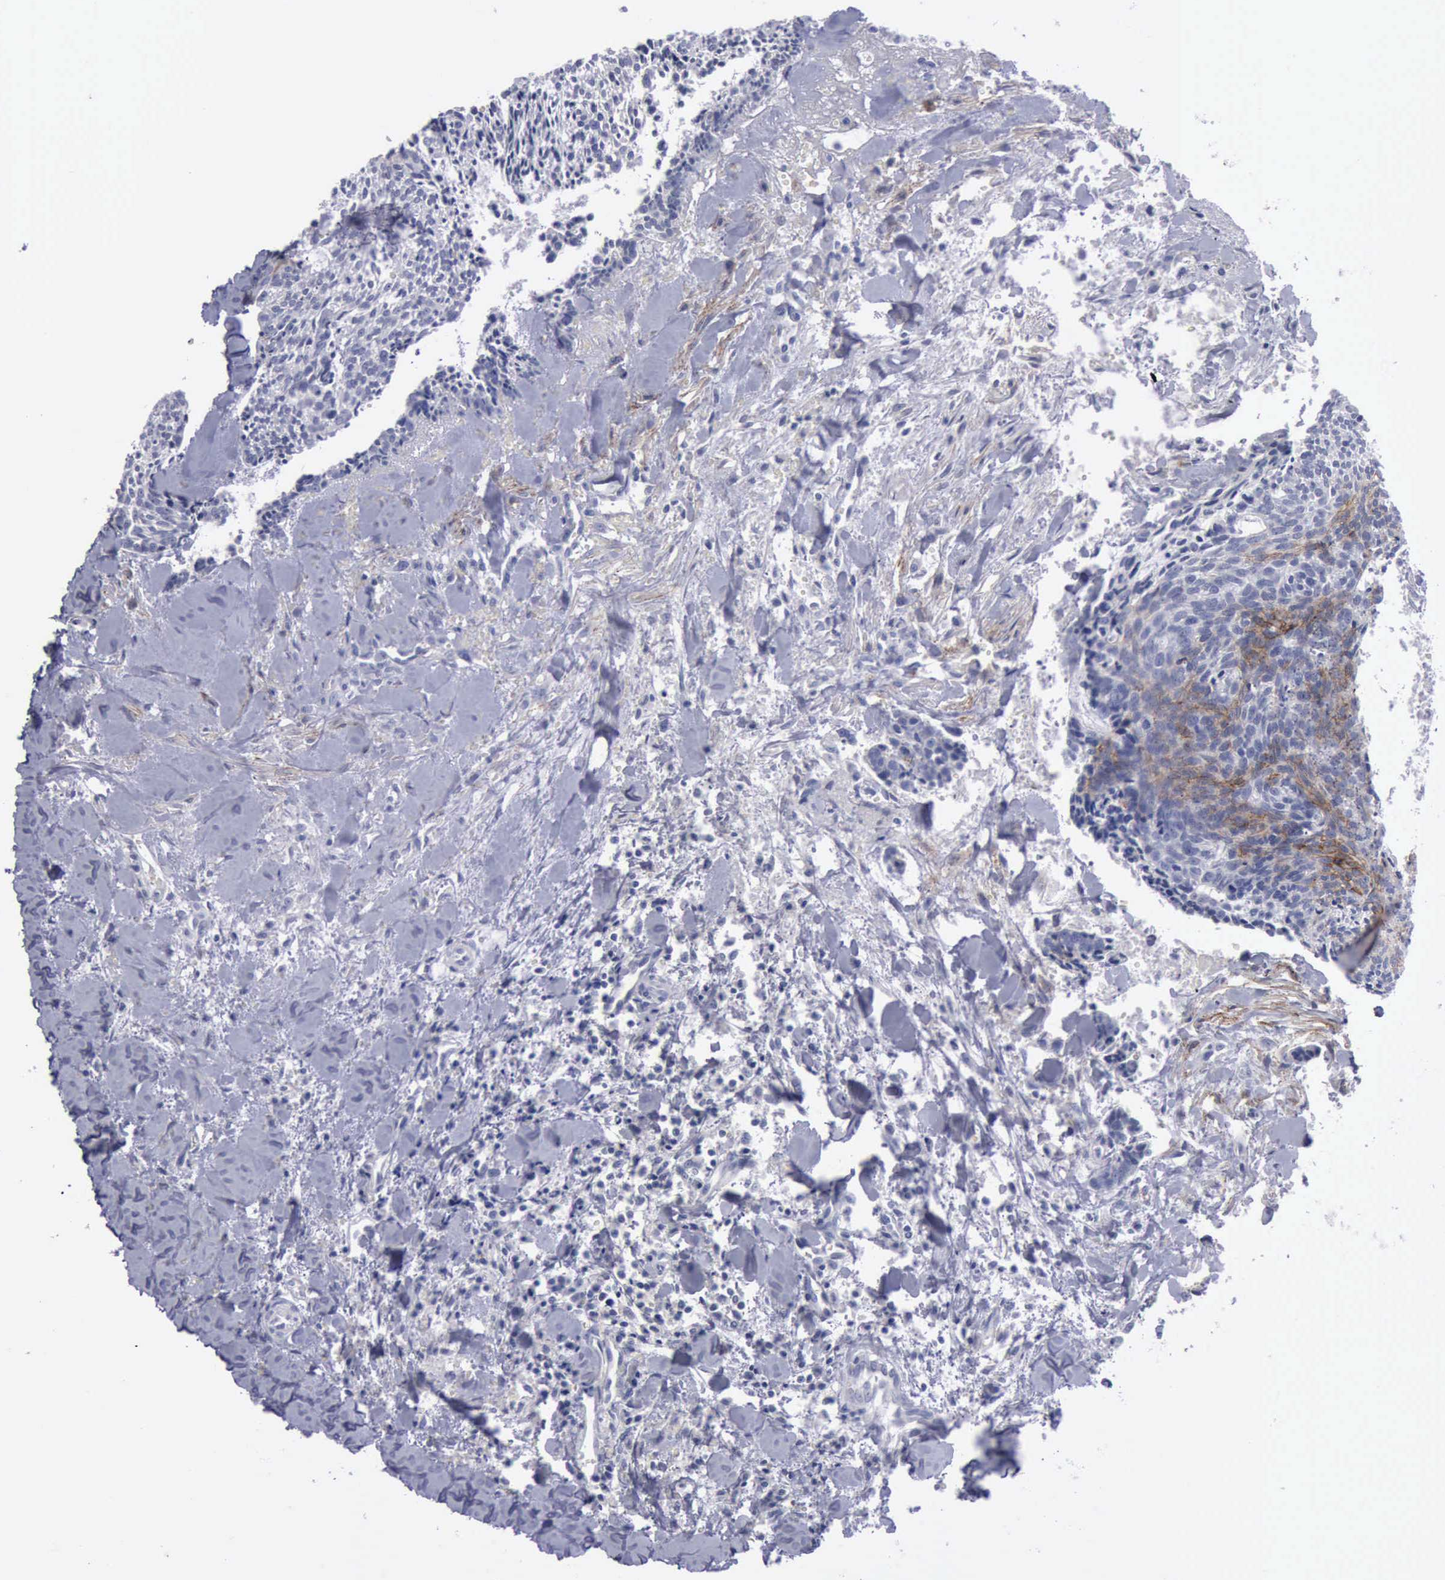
{"staining": {"intensity": "negative", "quantity": "none", "location": "none"}, "tissue": "head and neck cancer", "cell_type": "Tumor cells", "image_type": "cancer", "snomed": [{"axis": "morphology", "description": "Squamous cell carcinoma, NOS"}, {"axis": "topography", "description": "Salivary gland"}, {"axis": "topography", "description": "Head-Neck"}], "caption": "Head and neck cancer was stained to show a protein in brown. There is no significant positivity in tumor cells. Brightfield microscopy of IHC stained with DAB (3,3'-diaminobenzidine) (brown) and hematoxylin (blue), captured at high magnification.", "gene": "CDH2", "patient": {"sex": "male", "age": 70}}